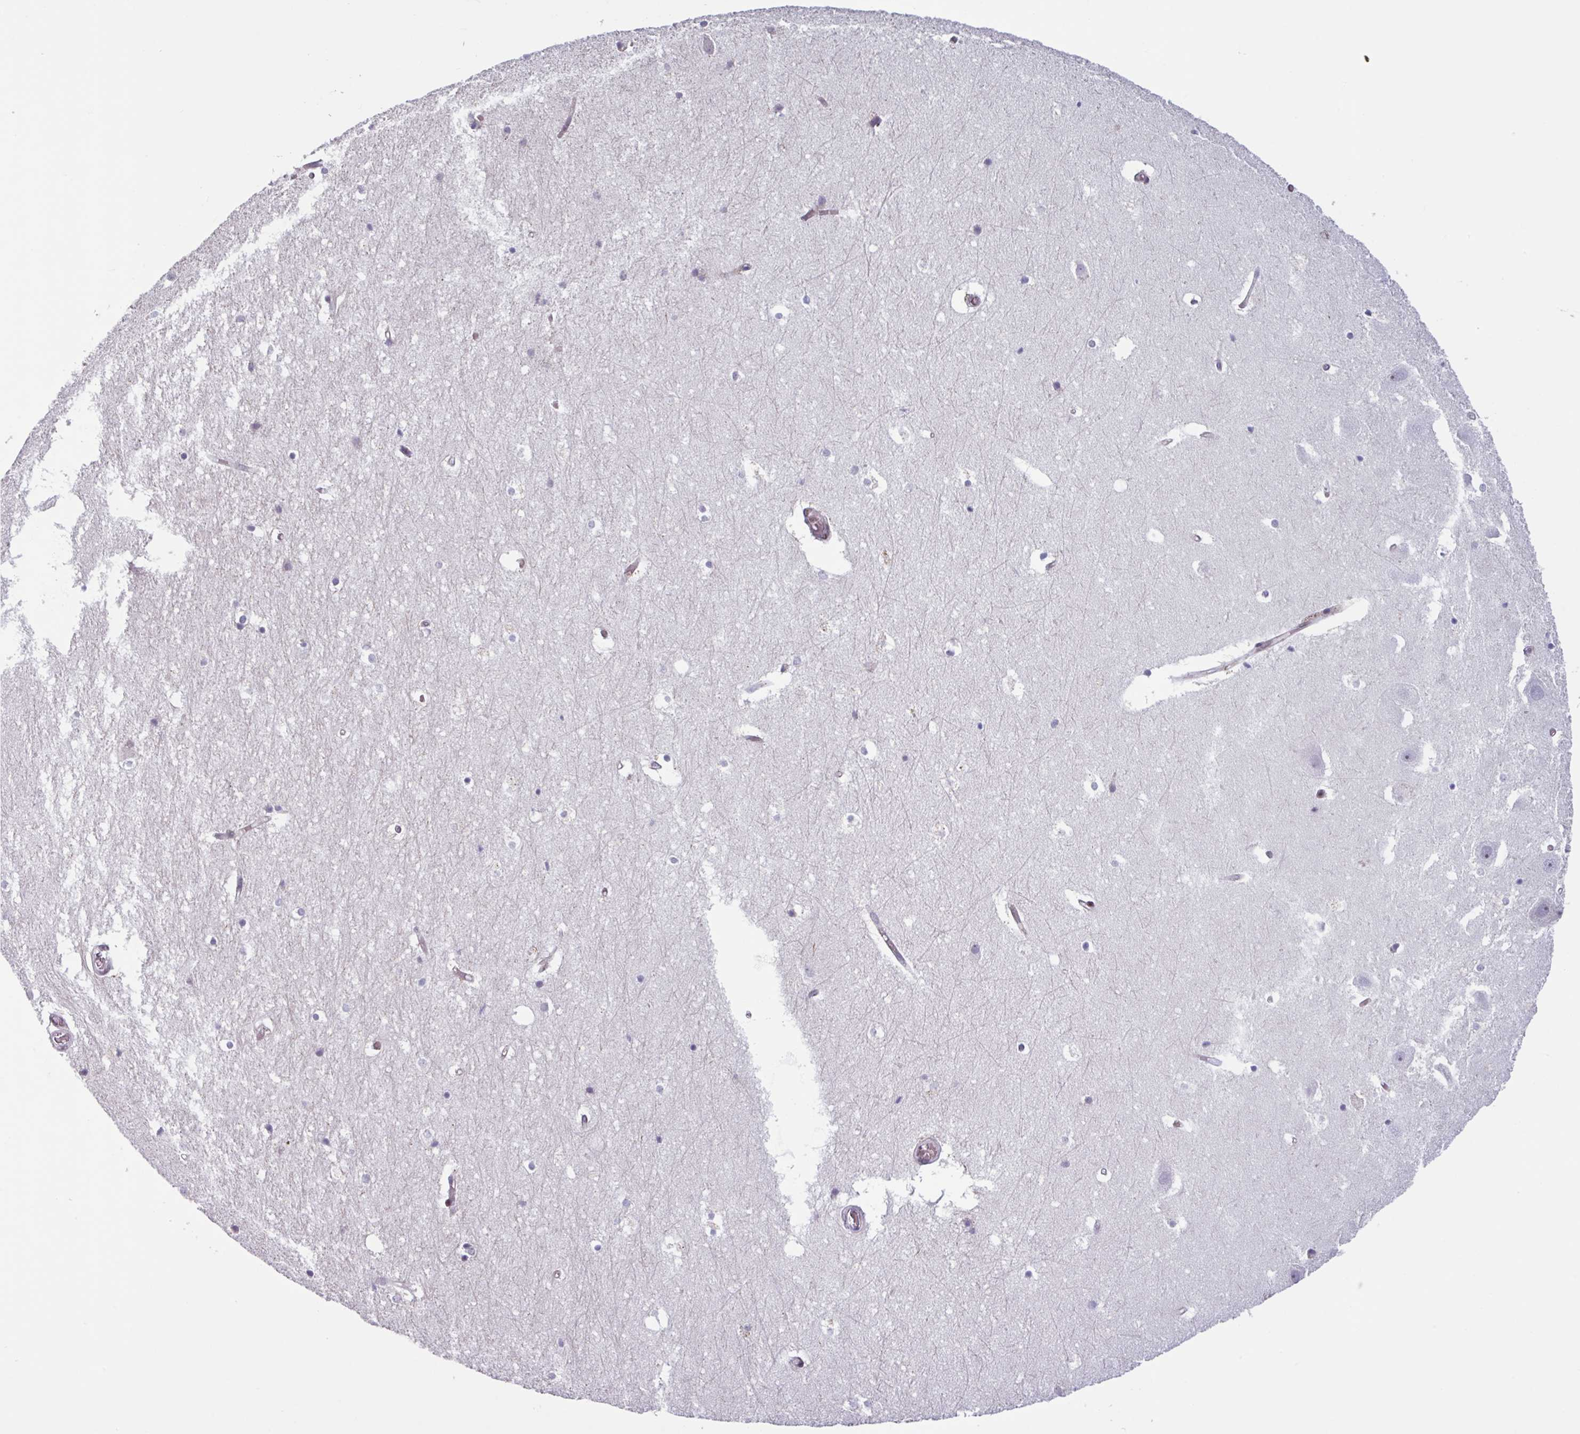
{"staining": {"intensity": "negative", "quantity": "none", "location": "none"}, "tissue": "hippocampus", "cell_type": "Glial cells", "image_type": "normal", "snomed": [{"axis": "morphology", "description": "Normal tissue, NOS"}, {"axis": "topography", "description": "Hippocampus"}], "caption": "Histopathology image shows no significant protein positivity in glial cells of normal hippocampus.", "gene": "ZNF575", "patient": {"sex": "female", "age": 52}}